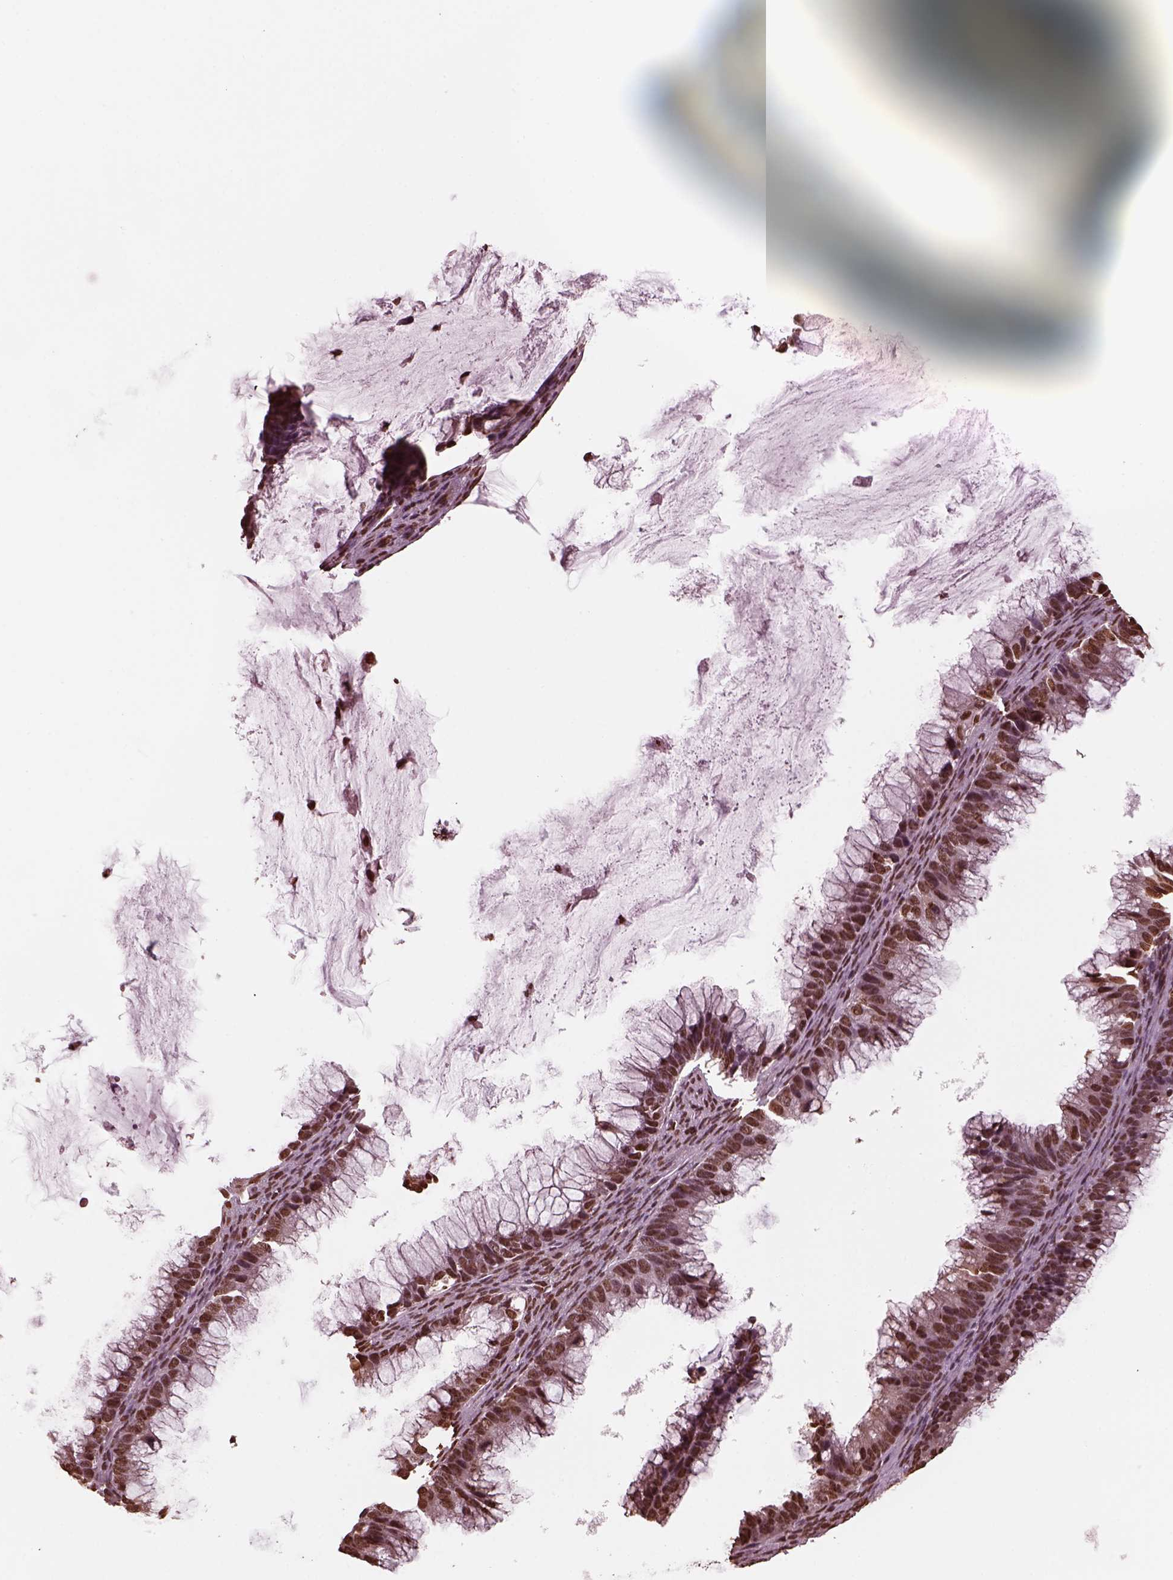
{"staining": {"intensity": "moderate", "quantity": ">75%", "location": "nuclear"}, "tissue": "ovarian cancer", "cell_type": "Tumor cells", "image_type": "cancer", "snomed": [{"axis": "morphology", "description": "Cystadenocarcinoma, mucinous, NOS"}, {"axis": "topography", "description": "Ovary"}], "caption": "Immunohistochemical staining of ovarian cancer reveals moderate nuclear protein staining in approximately >75% of tumor cells.", "gene": "NSD1", "patient": {"sex": "female", "age": 38}}